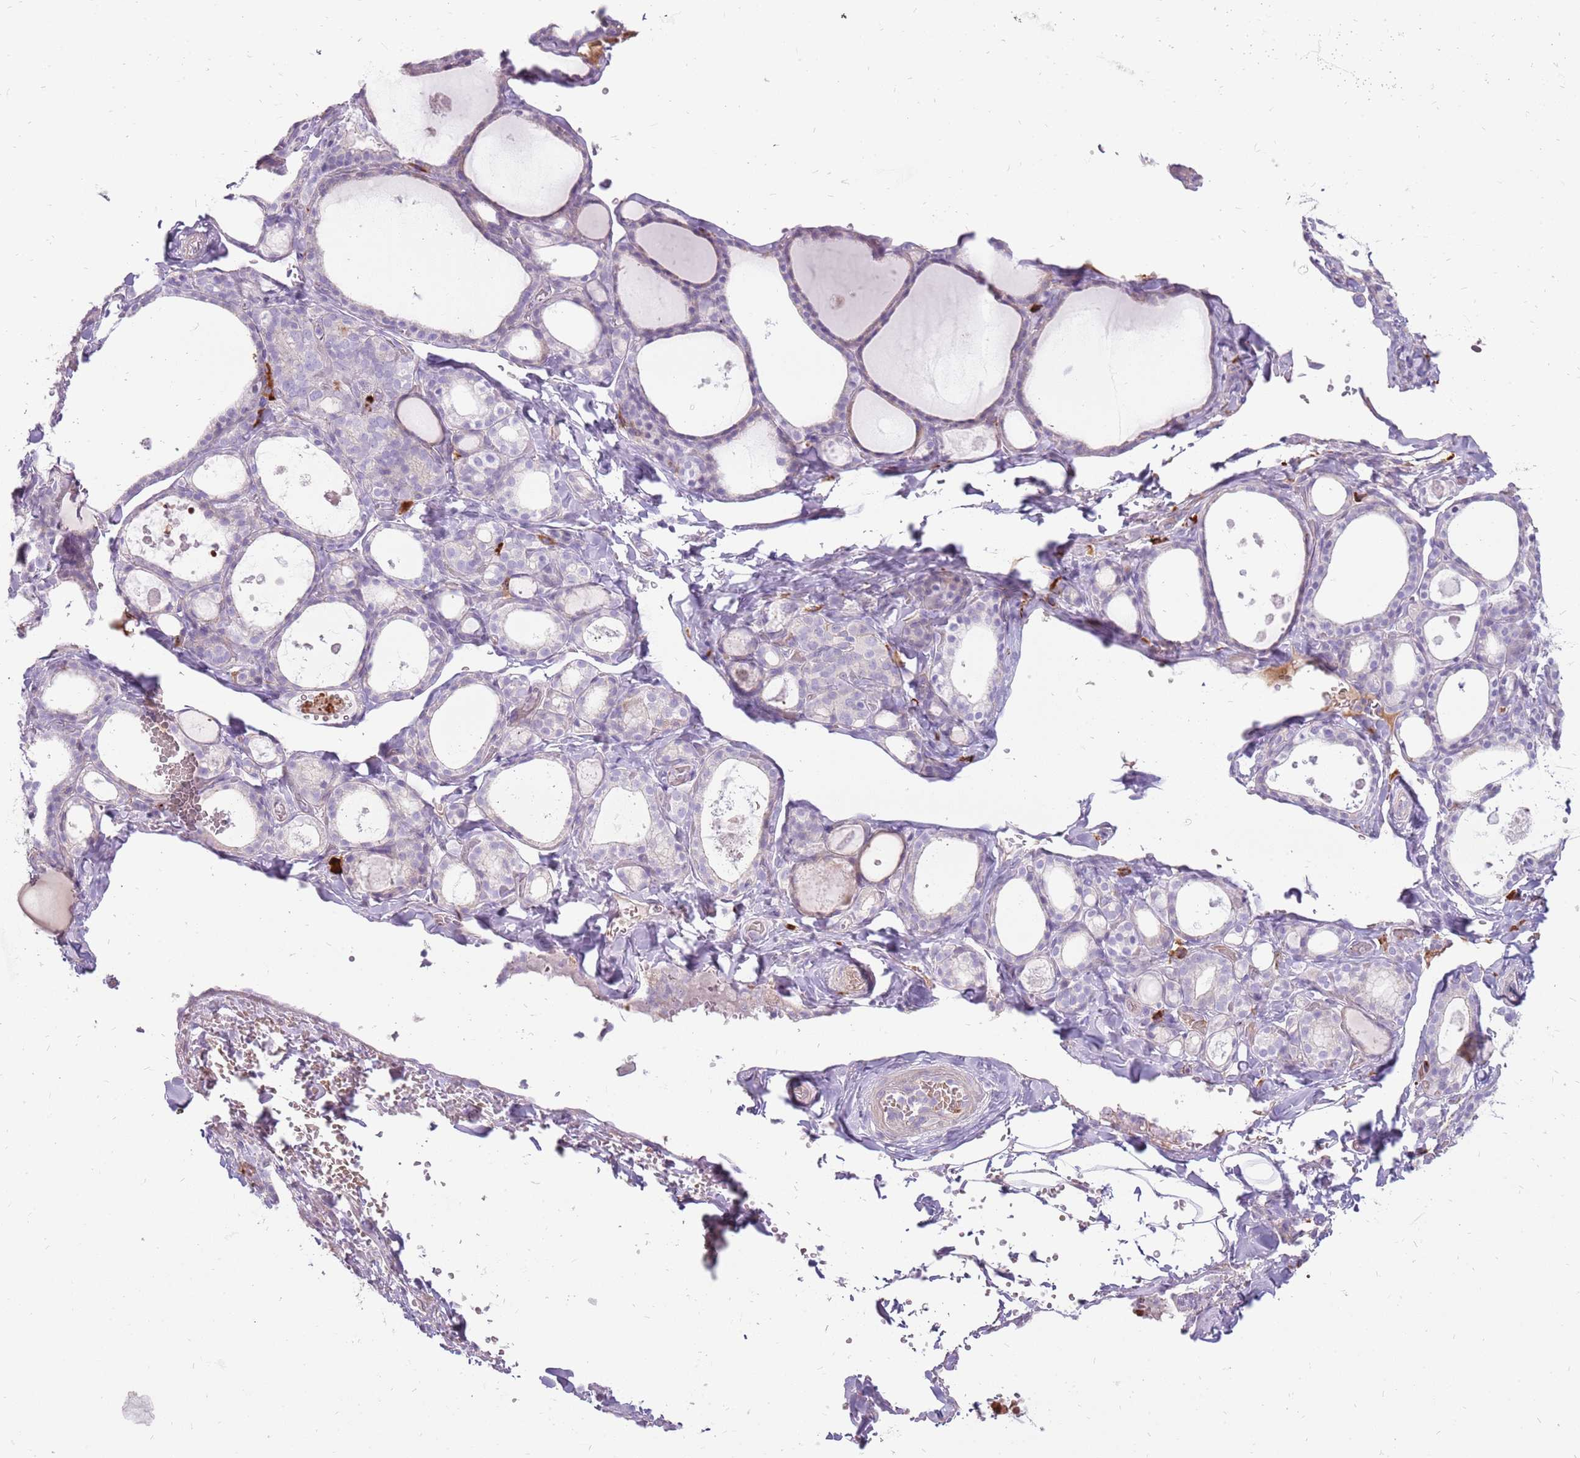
{"staining": {"intensity": "negative", "quantity": "none", "location": "none"}, "tissue": "thyroid gland", "cell_type": "Glandular cells", "image_type": "normal", "snomed": [{"axis": "morphology", "description": "Normal tissue, NOS"}, {"axis": "topography", "description": "Thyroid gland"}], "caption": "High power microscopy image of an IHC image of normal thyroid gland, revealing no significant positivity in glandular cells. Brightfield microscopy of immunohistochemistry (IHC) stained with DAB (brown) and hematoxylin (blue), captured at high magnification.", "gene": "MCUB", "patient": {"sex": "male", "age": 56}}